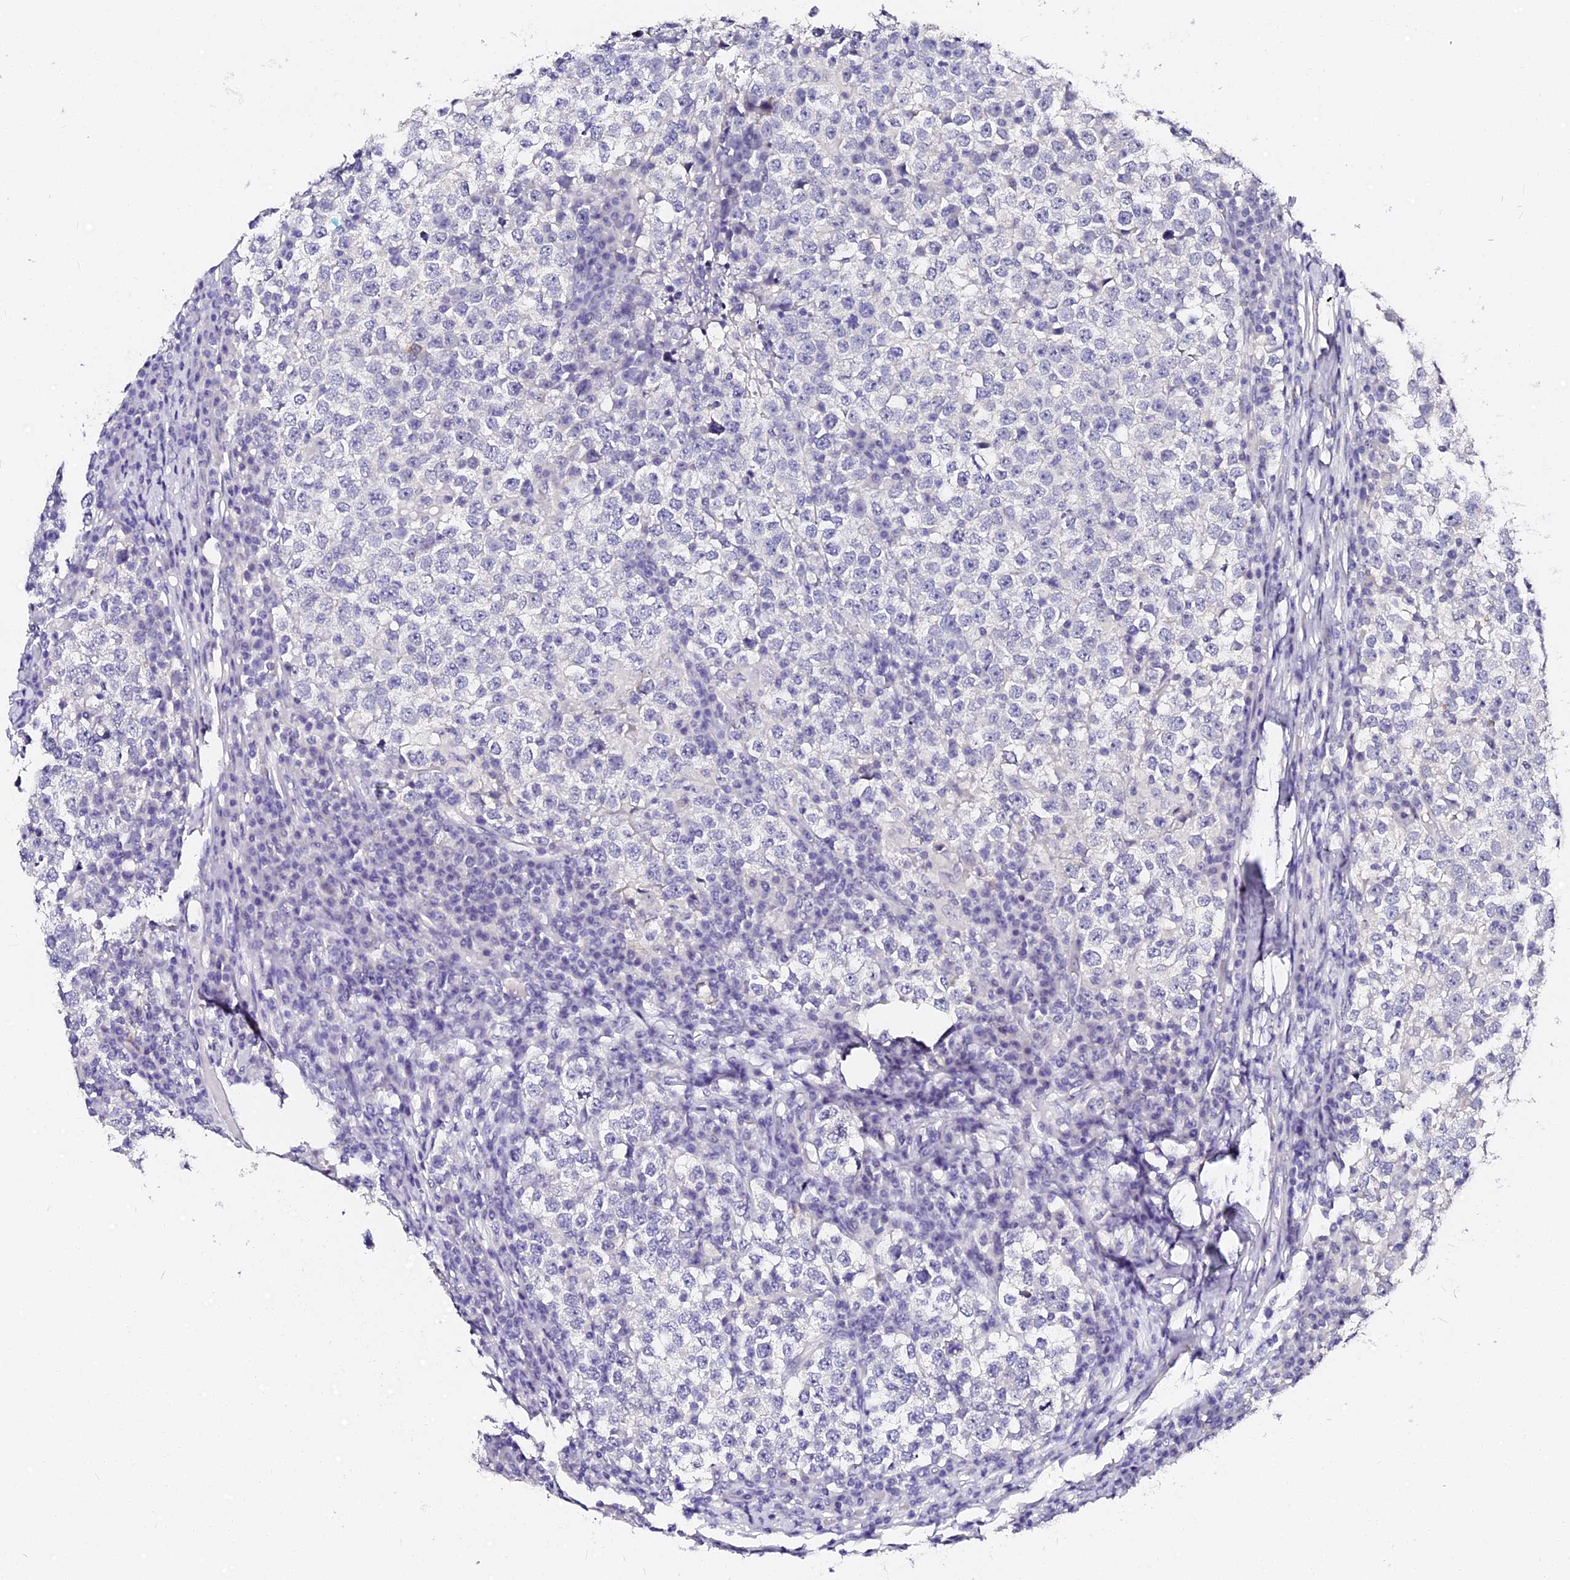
{"staining": {"intensity": "negative", "quantity": "none", "location": "none"}, "tissue": "testis cancer", "cell_type": "Tumor cells", "image_type": "cancer", "snomed": [{"axis": "morphology", "description": "Seminoma, NOS"}, {"axis": "topography", "description": "Testis"}], "caption": "Image shows no significant protein expression in tumor cells of testis cancer.", "gene": "VPS33B", "patient": {"sex": "male", "age": 65}}